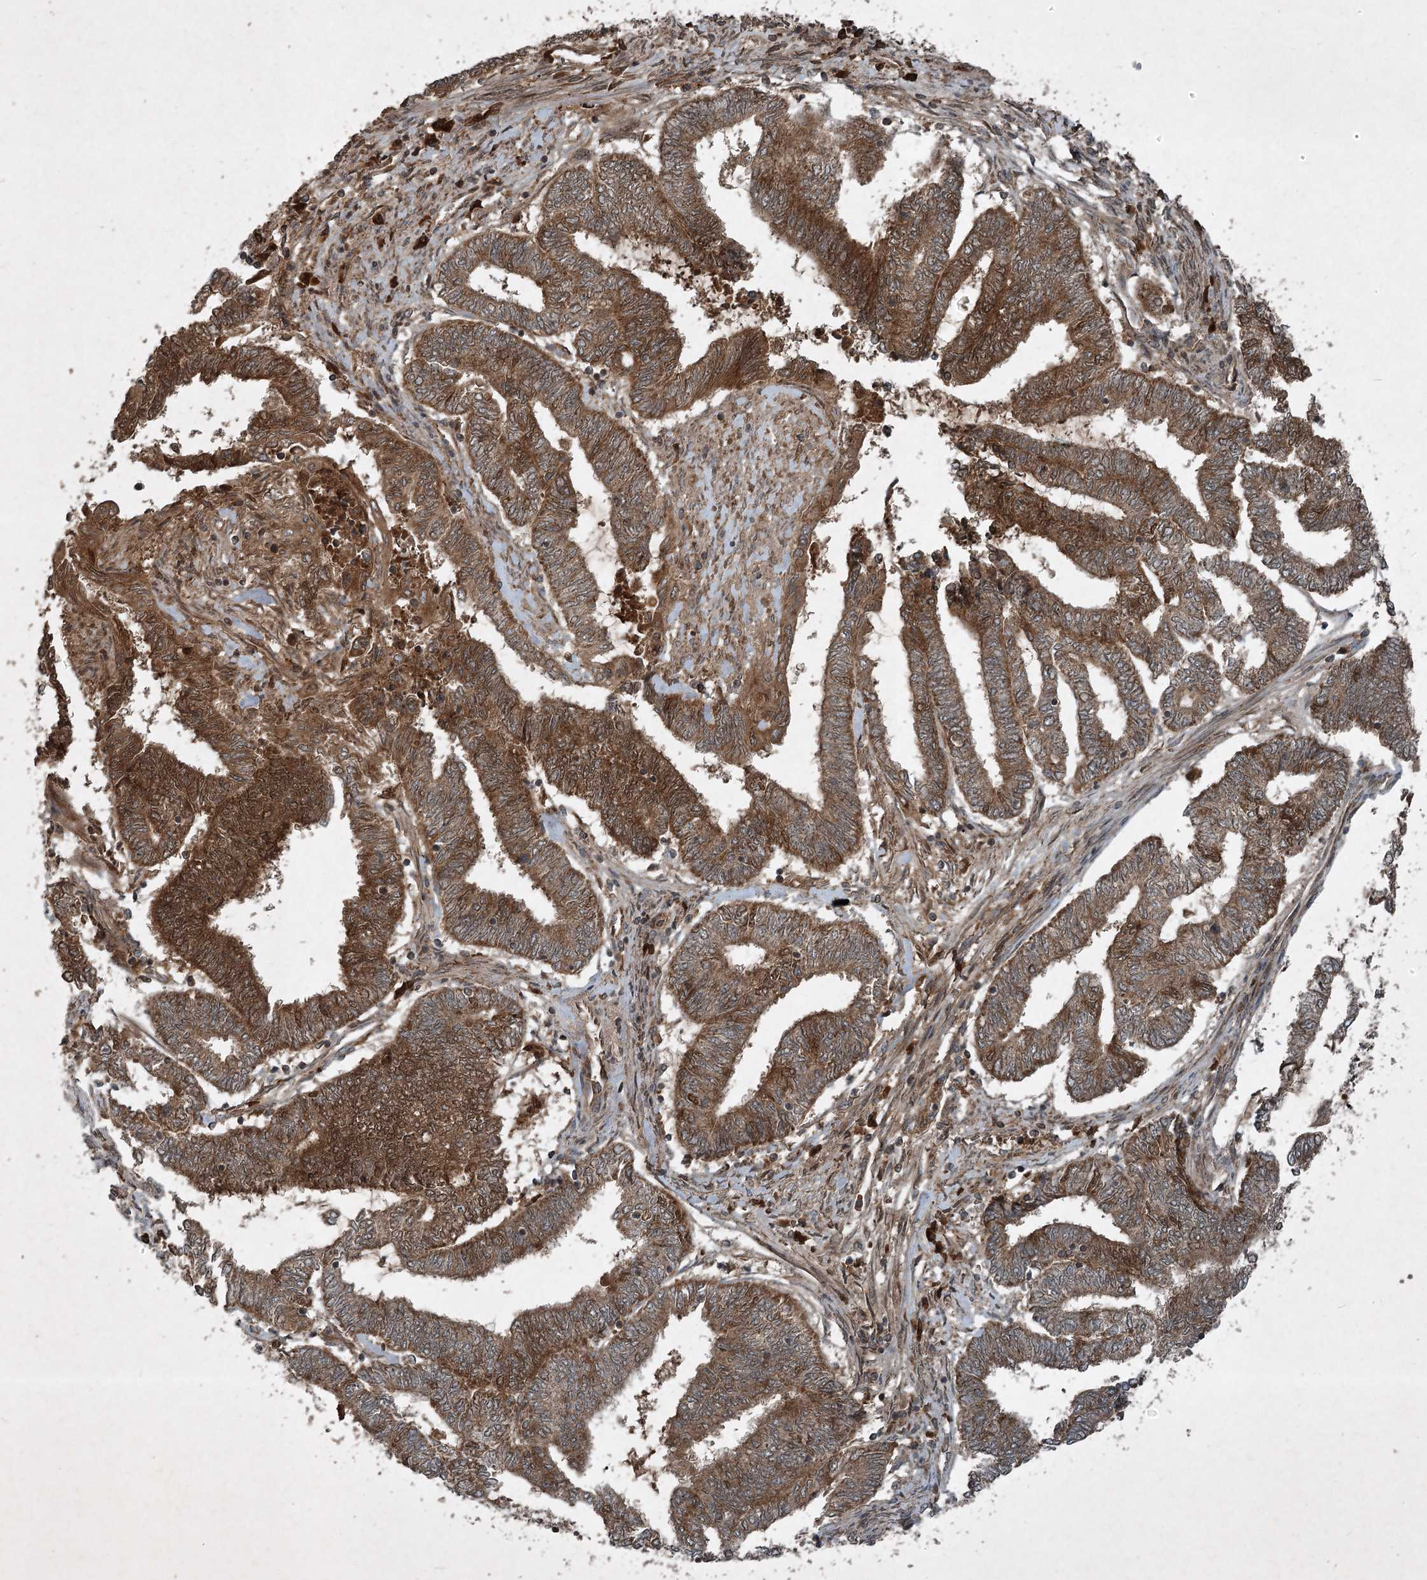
{"staining": {"intensity": "strong", "quantity": ">75%", "location": "cytoplasmic/membranous,nuclear"}, "tissue": "endometrial cancer", "cell_type": "Tumor cells", "image_type": "cancer", "snomed": [{"axis": "morphology", "description": "Adenocarcinoma, NOS"}, {"axis": "topography", "description": "Uterus"}, {"axis": "topography", "description": "Endometrium"}], "caption": "Immunohistochemical staining of endometrial cancer (adenocarcinoma) exhibits high levels of strong cytoplasmic/membranous and nuclear expression in approximately >75% of tumor cells. Ihc stains the protein of interest in brown and the nuclei are stained blue.", "gene": "UNC93A", "patient": {"sex": "female", "age": 70}}